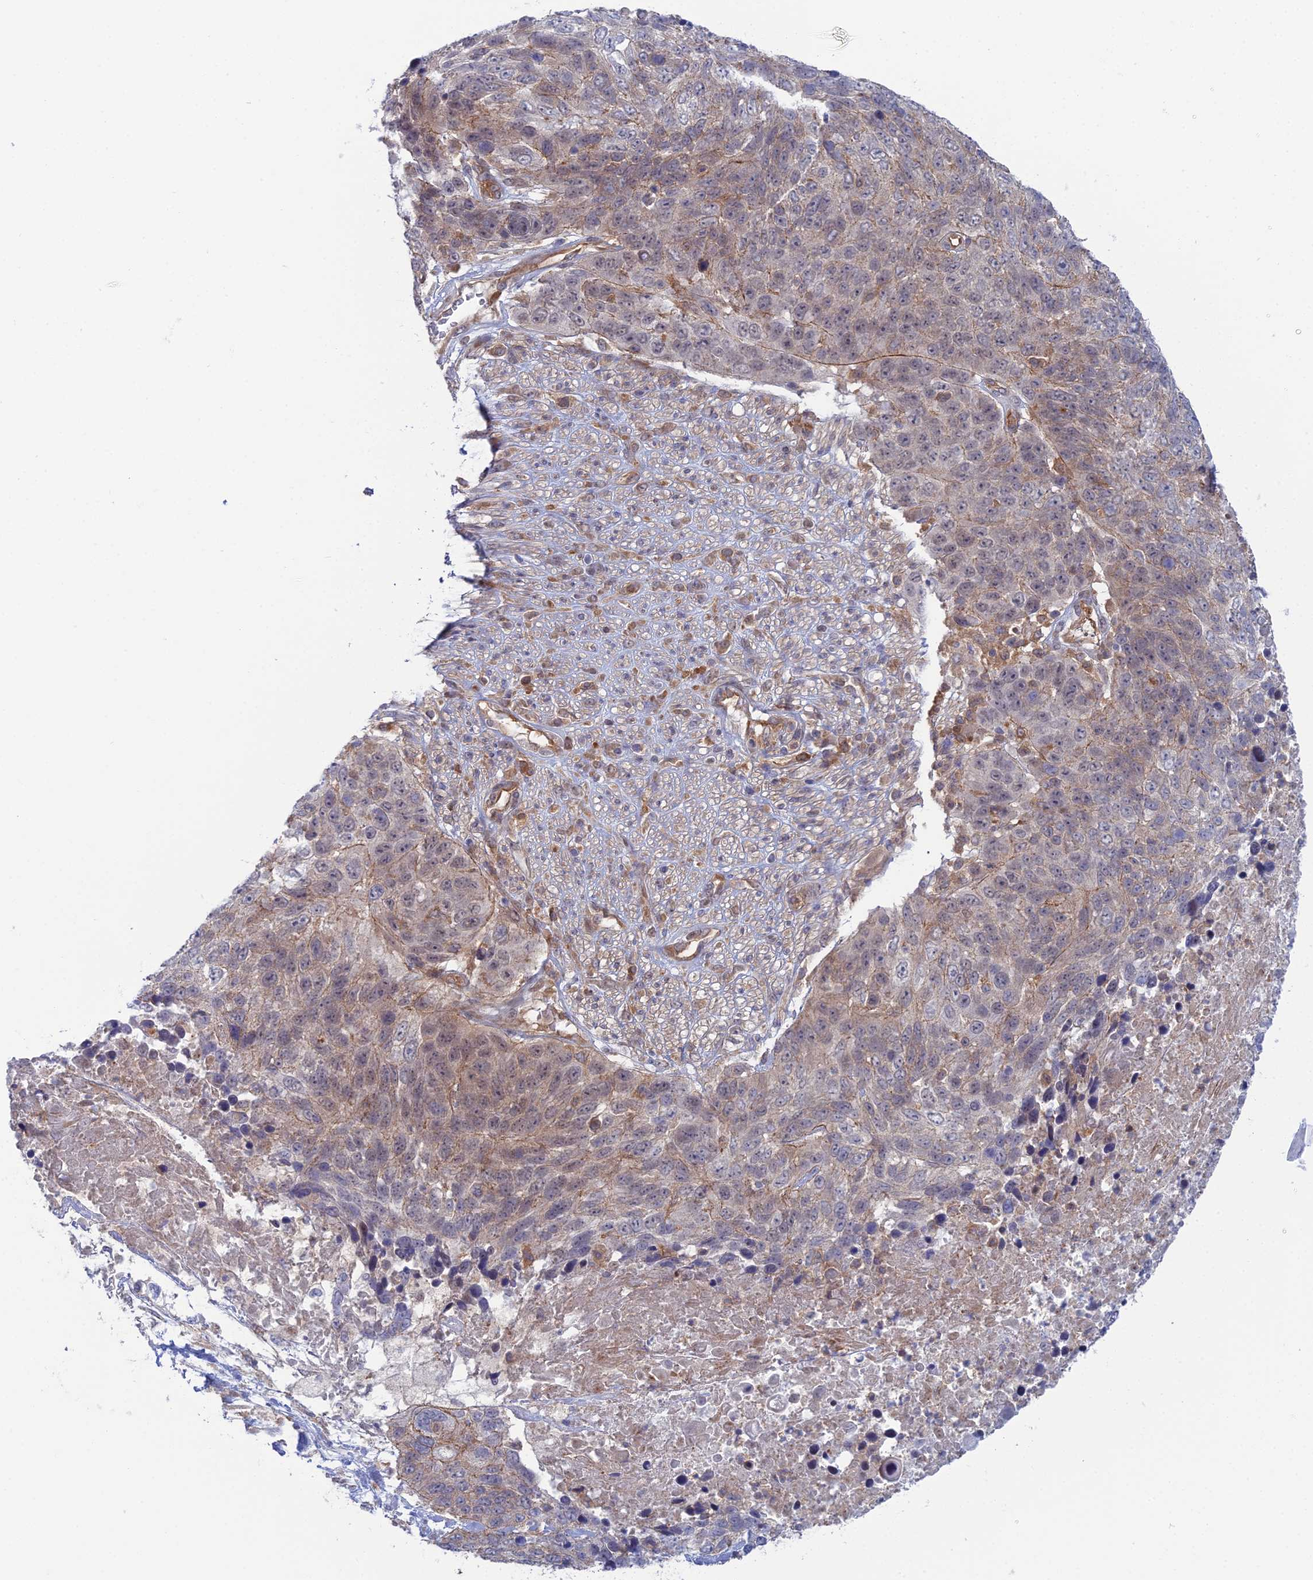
{"staining": {"intensity": "negative", "quantity": "none", "location": "none"}, "tissue": "lung cancer", "cell_type": "Tumor cells", "image_type": "cancer", "snomed": [{"axis": "morphology", "description": "Normal tissue, NOS"}, {"axis": "morphology", "description": "Squamous cell carcinoma, NOS"}, {"axis": "topography", "description": "Lymph node"}, {"axis": "topography", "description": "Lung"}], "caption": "This is a micrograph of IHC staining of lung cancer, which shows no expression in tumor cells.", "gene": "ABHD1", "patient": {"sex": "male", "age": 66}}